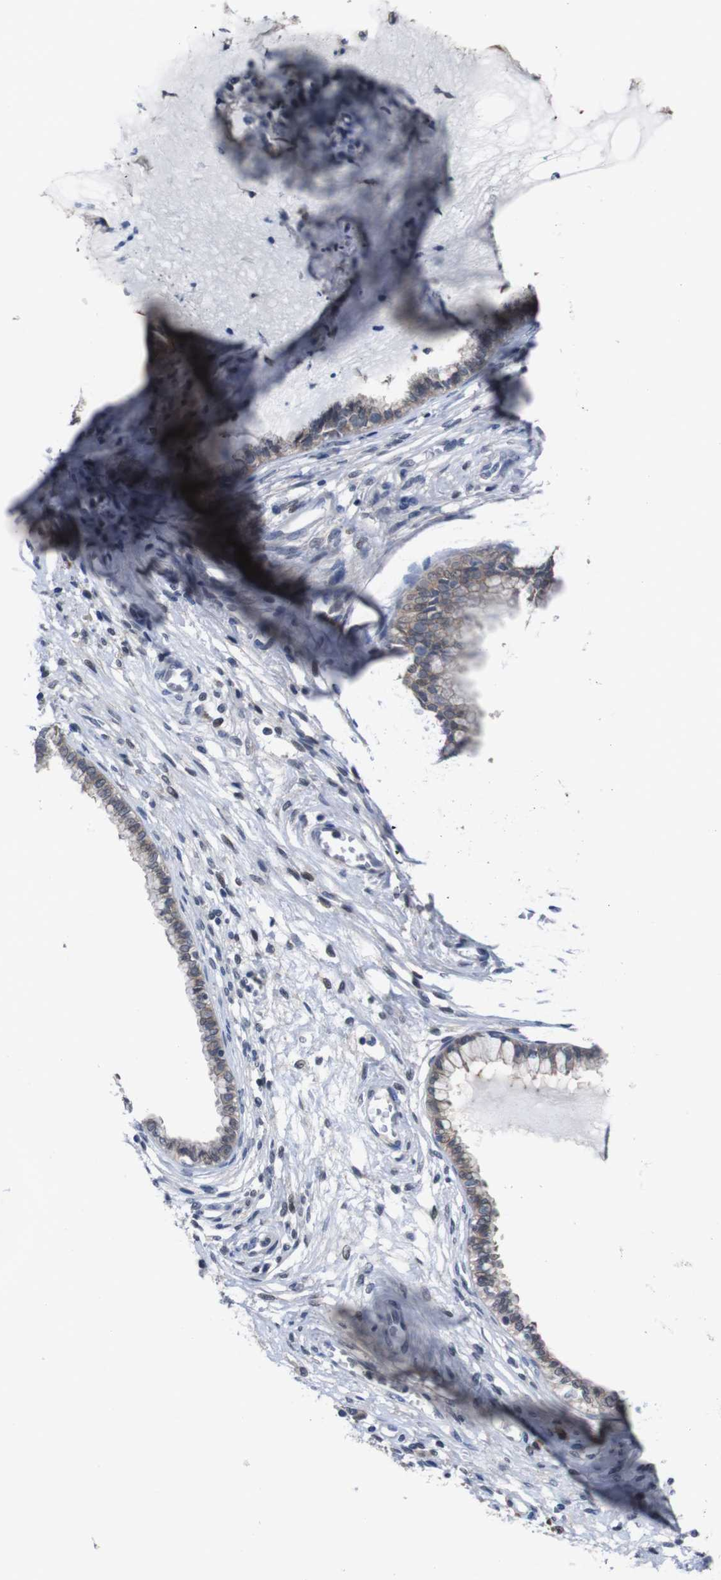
{"staining": {"intensity": "moderate", "quantity": ">75%", "location": "cytoplasmic/membranous"}, "tissue": "cervical cancer", "cell_type": "Tumor cells", "image_type": "cancer", "snomed": [{"axis": "morphology", "description": "Adenocarcinoma, NOS"}, {"axis": "topography", "description": "Cervix"}], "caption": "About >75% of tumor cells in human cervical cancer demonstrate moderate cytoplasmic/membranous protein expression as visualized by brown immunohistochemical staining.", "gene": "SEMA4B", "patient": {"sex": "female", "age": 44}}